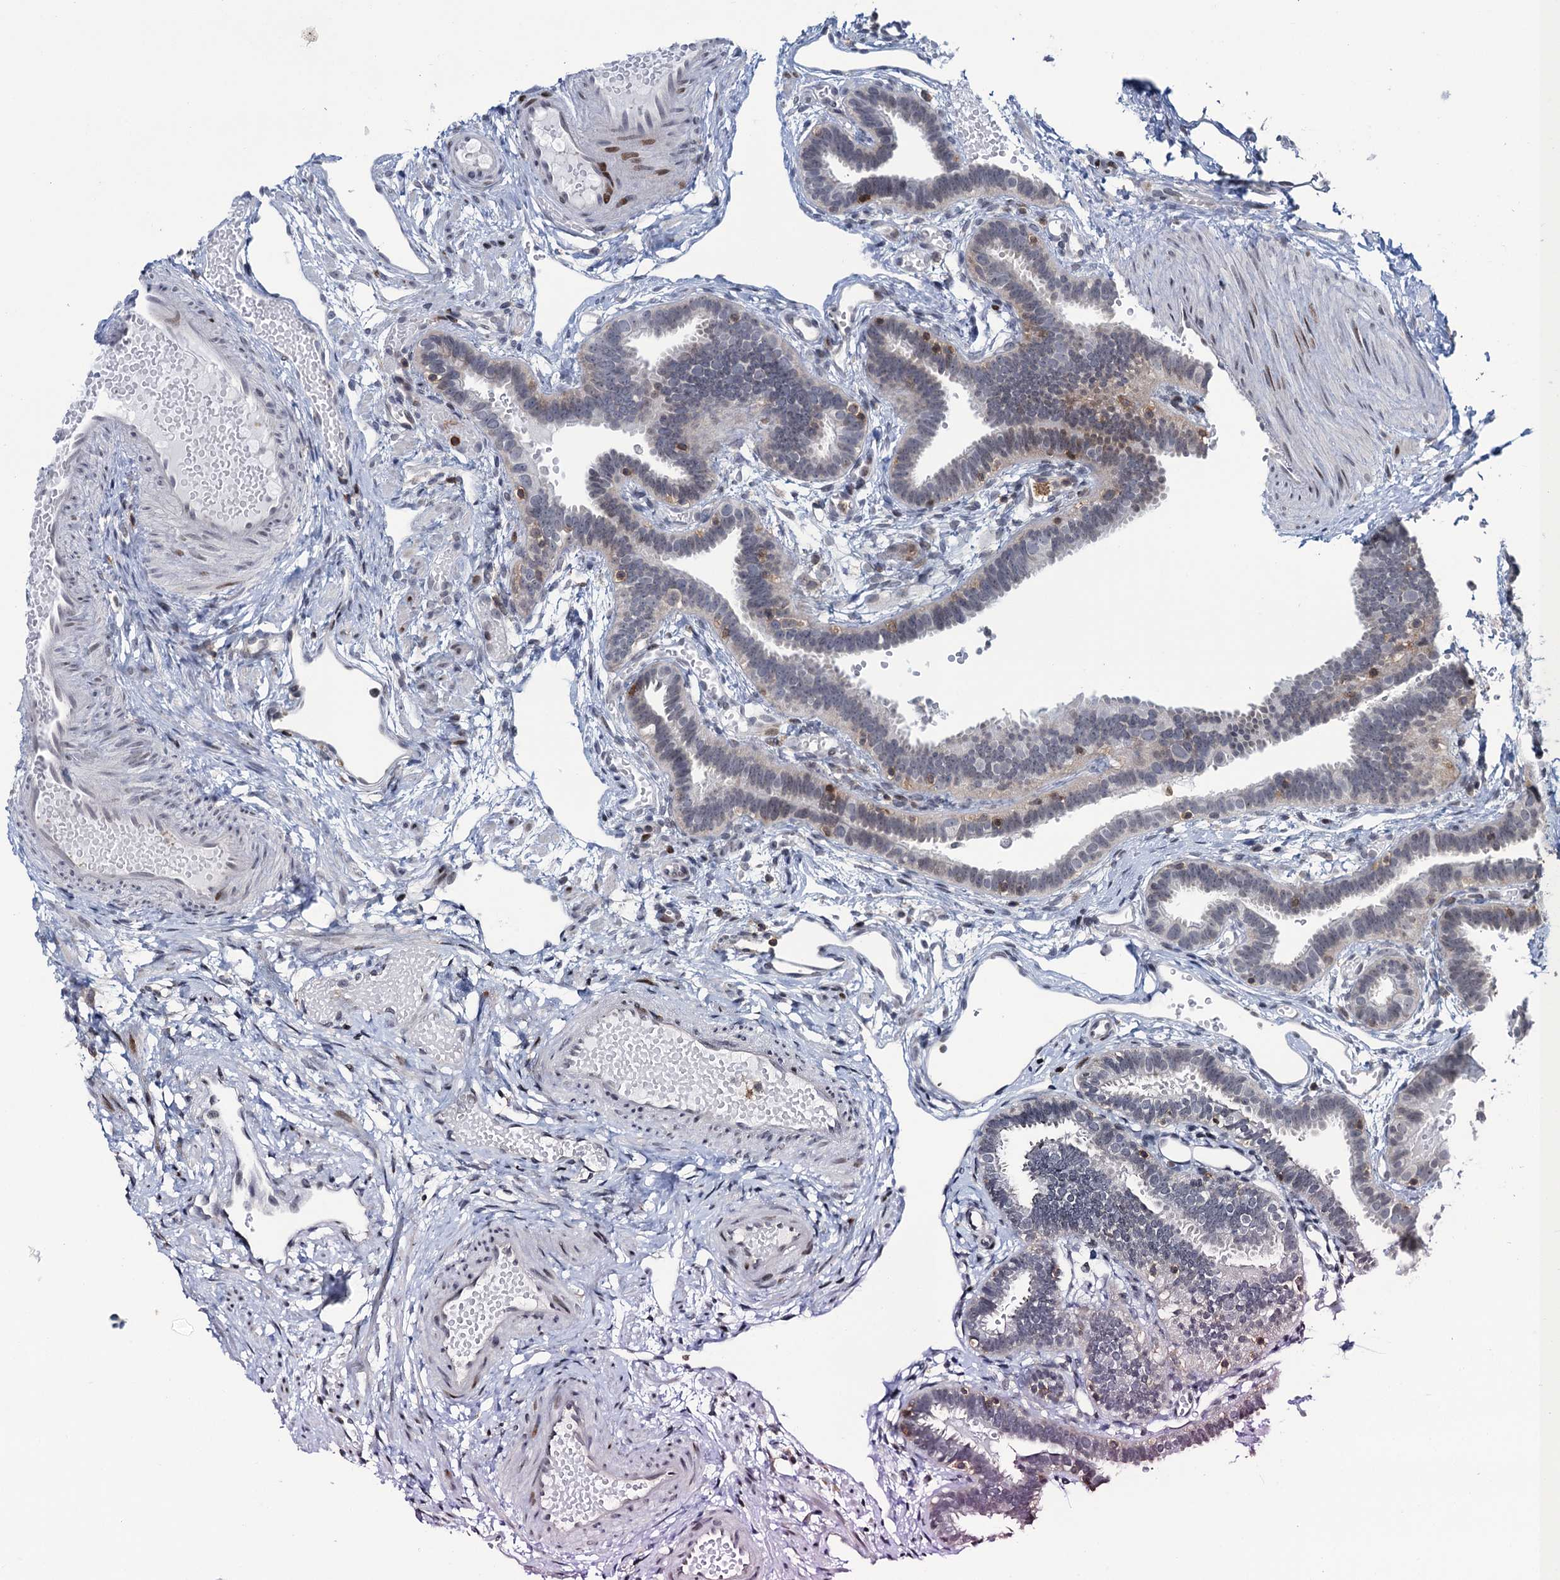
{"staining": {"intensity": "negative", "quantity": "none", "location": "none"}, "tissue": "fallopian tube", "cell_type": "Glandular cells", "image_type": "normal", "snomed": [{"axis": "morphology", "description": "Normal tissue, NOS"}, {"axis": "topography", "description": "Fallopian tube"}], "caption": "This is an immunohistochemistry image of normal human fallopian tube. There is no positivity in glandular cells.", "gene": "FYB1", "patient": {"sex": "female", "age": 37}}